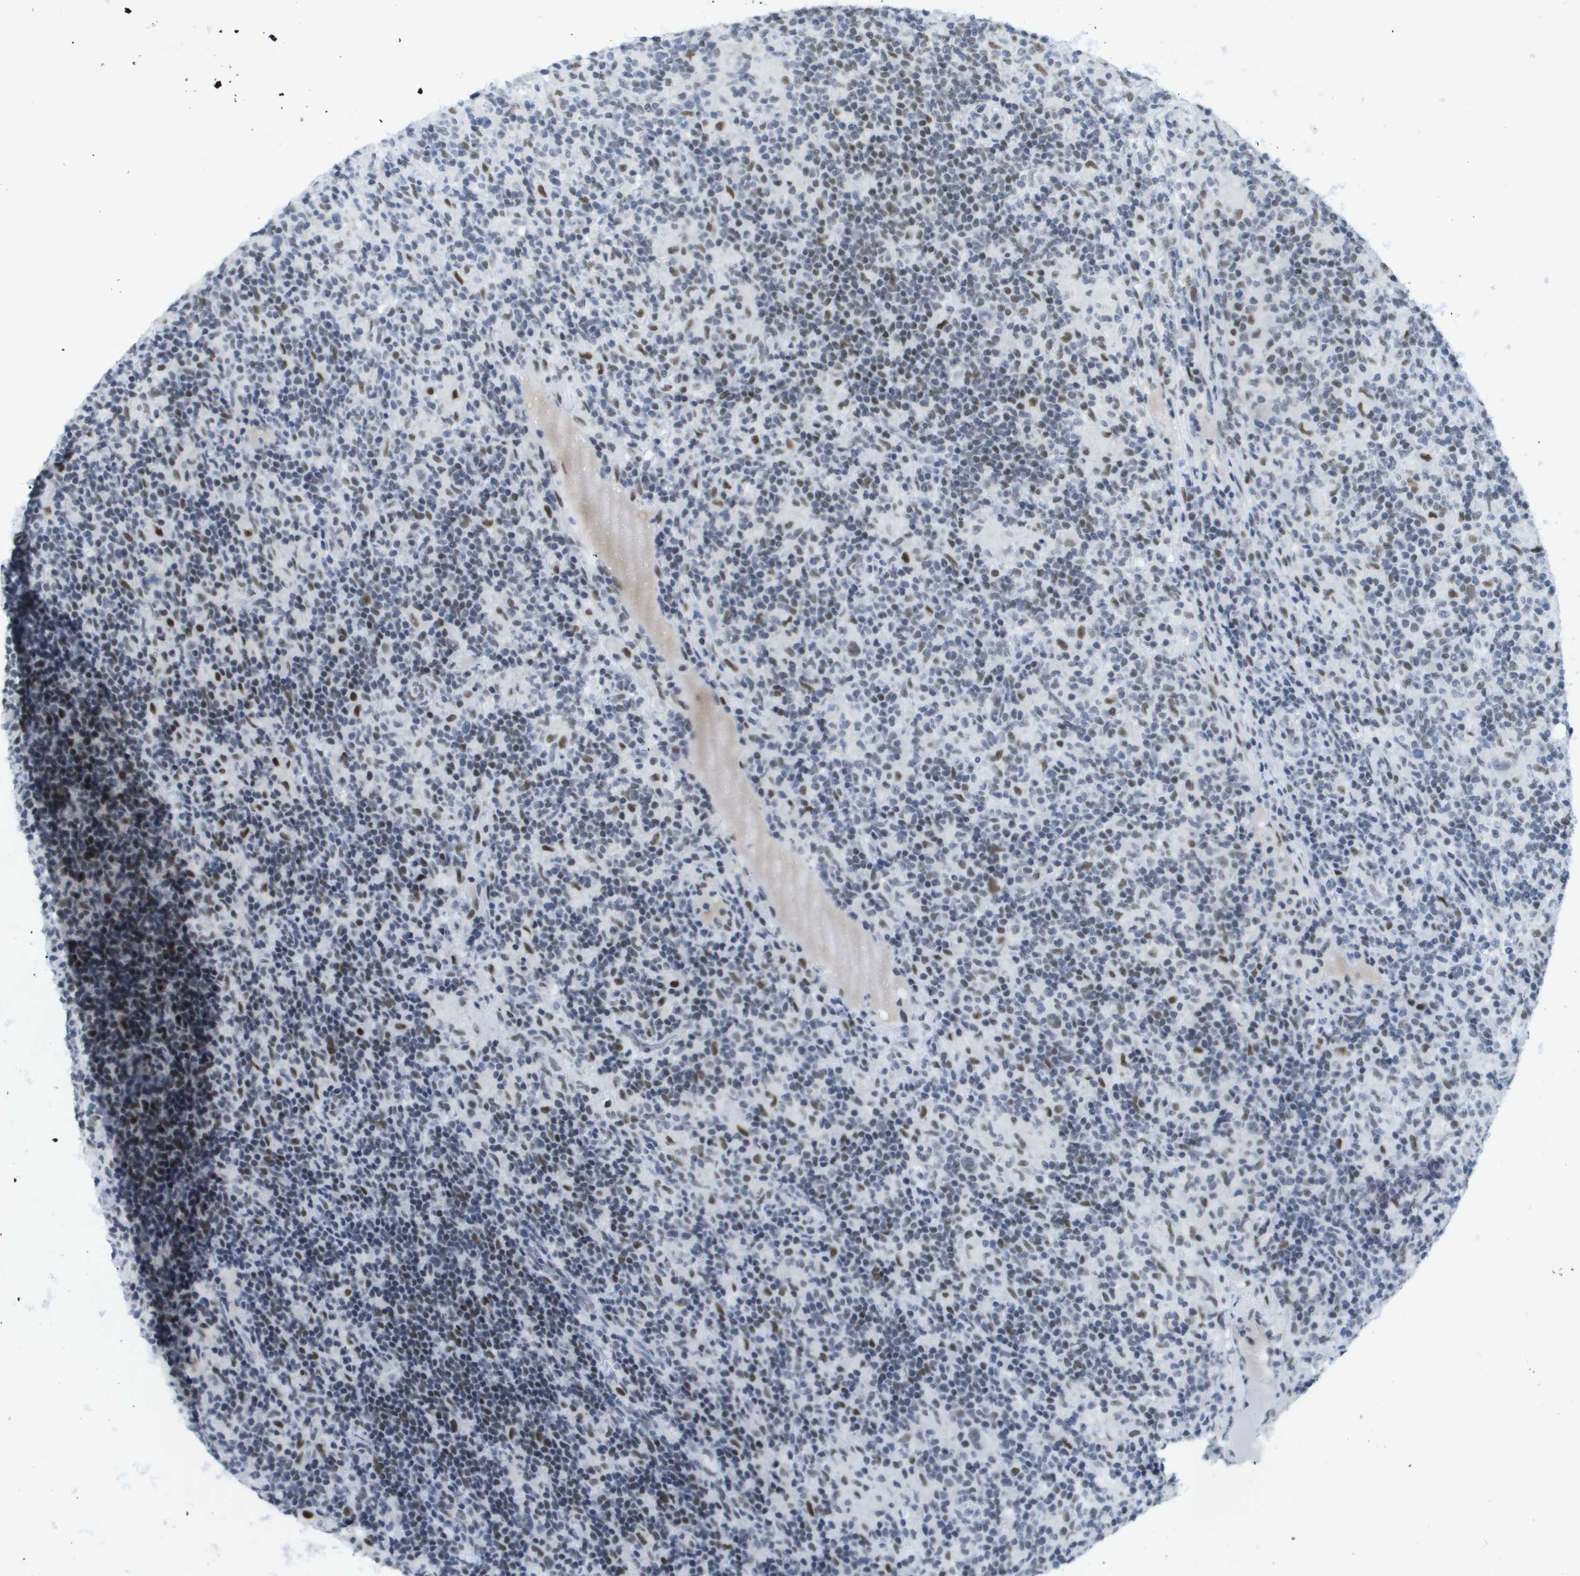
{"staining": {"intensity": "moderate", "quantity": ">75%", "location": "nuclear"}, "tissue": "lymphoma", "cell_type": "Tumor cells", "image_type": "cancer", "snomed": [{"axis": "morphology", "description": "Hodgkin's disease, NOS"}, {"axis": "topography", "description": "Lymph node"}], "caption": "Hodgkin's disease stained for a protein reveals moderate nuclear positivity in tumor cells. (DAB (3,3'-diaminobenzidine) = brown stain, brightfield microscopy at high magnification).", "gene": "TP53RK", "patient": {"sex": "male", "age": 70}}